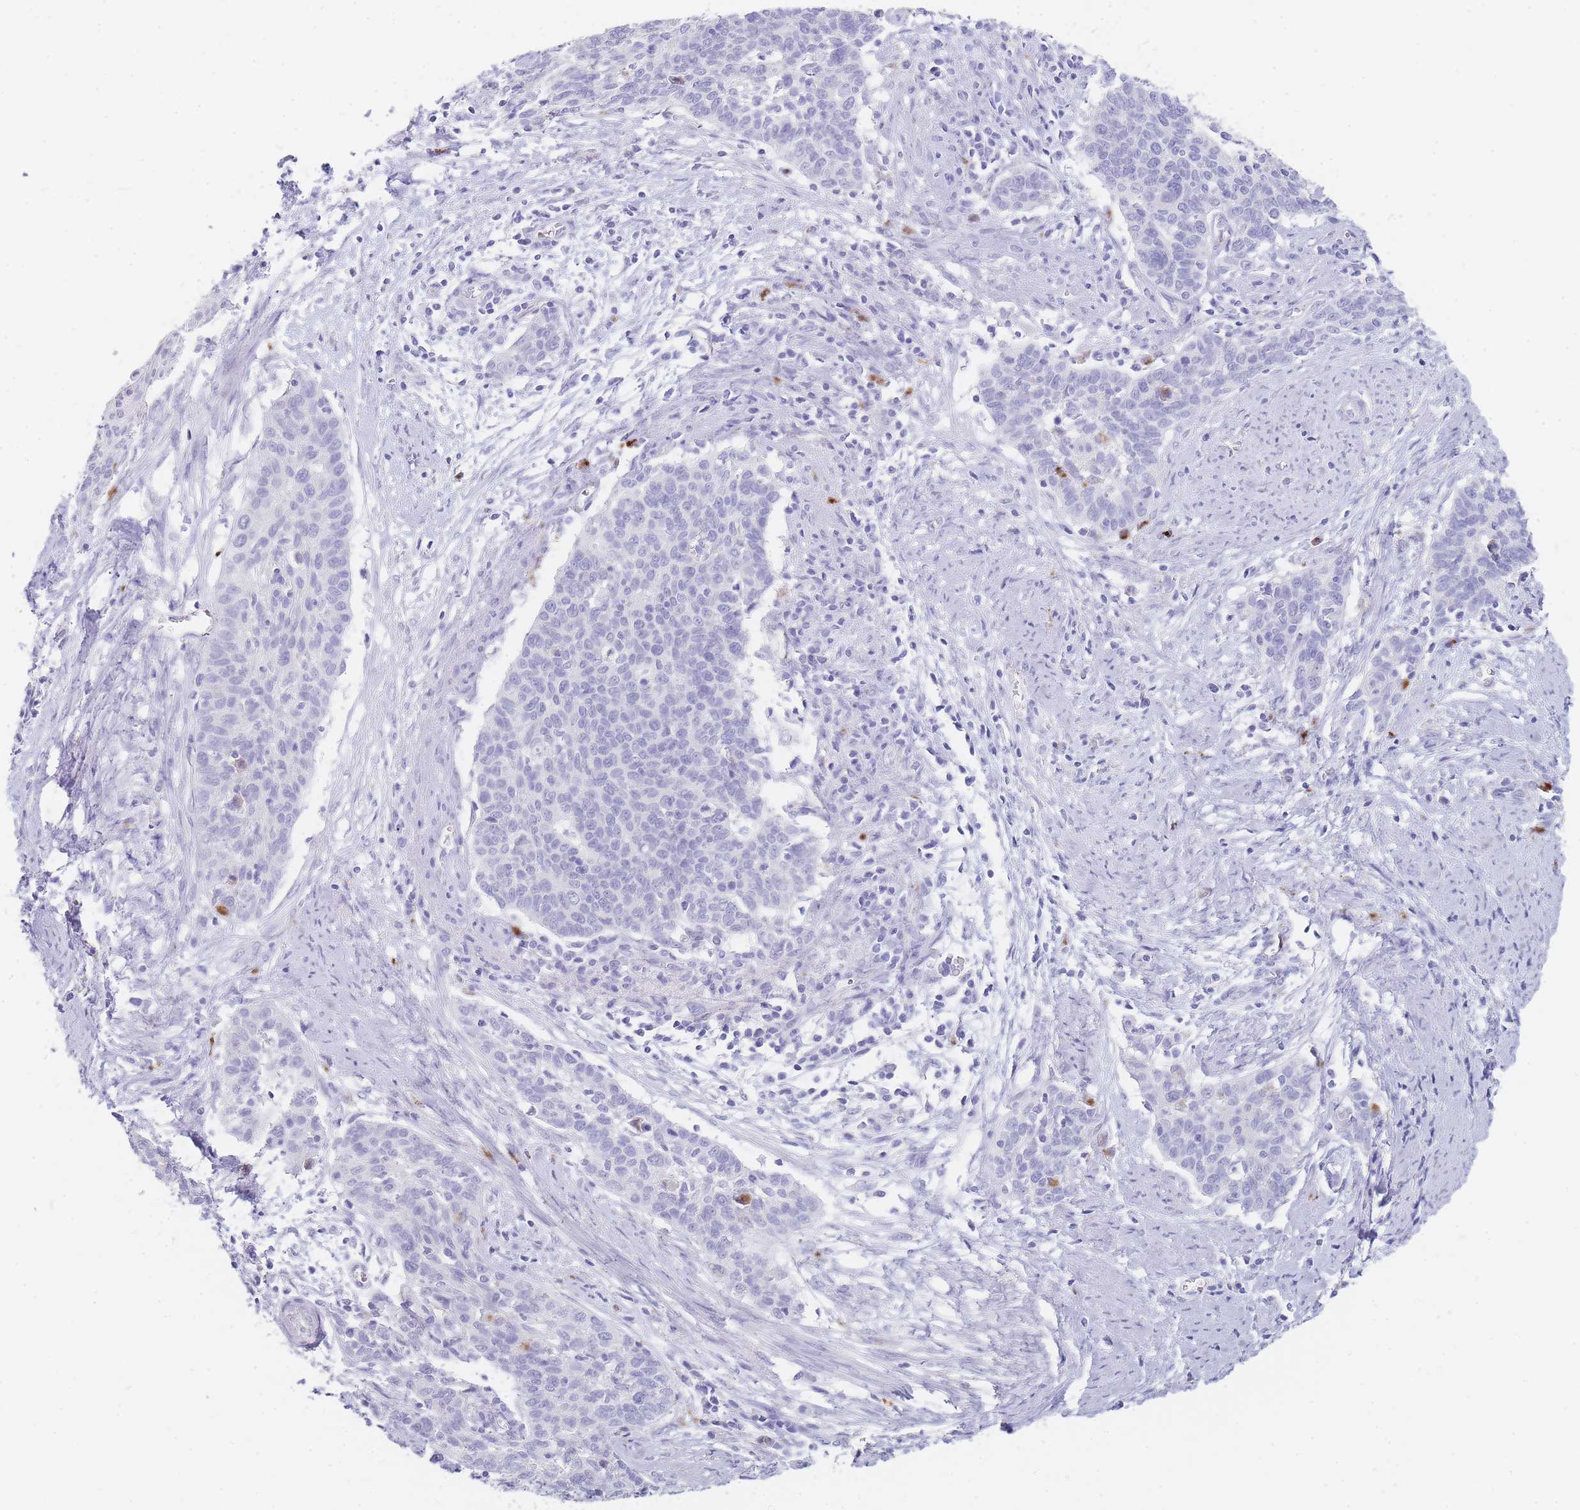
{"staining": {"intensity": "negative", "quantity": "none", "location": "none"}, "tissue": "cervical cancer", "cell_type": "Tumor cells", "image_type": "cancer", "snomed": [{"axis": "morphology", "description": "Squamous cell carcinoma, NOS"}, {"axis": "topography", "description": "Cervix"}], "caption": "DAB immunohistochemical staining of human squamous cell carcinoma (cervical) displays no significant staining in tumor cells.", "gene": "RHO", "patient": {"sex": "female", "age": 39}}